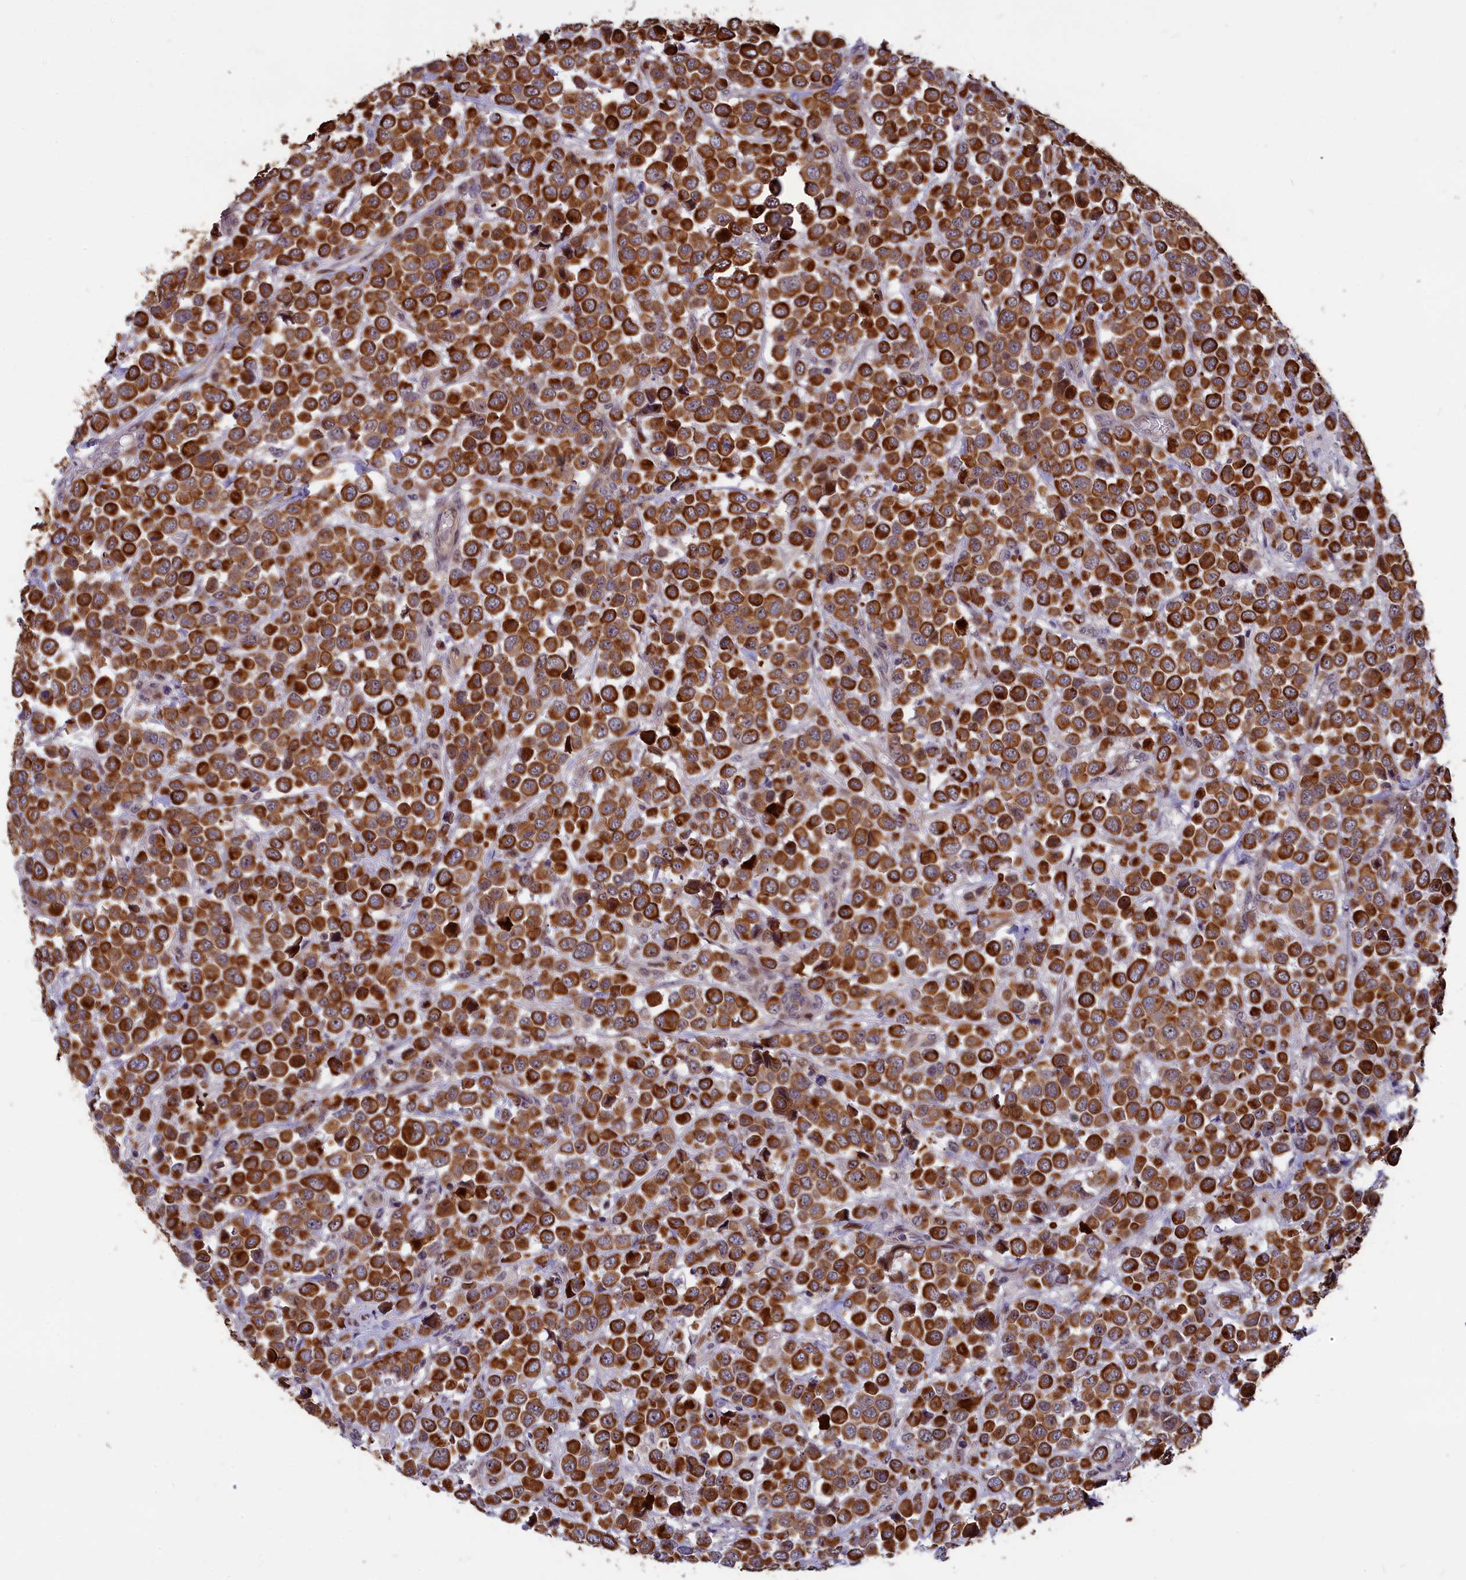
{"staining": {"intensity": "strong", "quantity": ">75%", "location": "cytoplasmic/membranous"}, "tissue": "breast cancer", "cell_type": "Tumor cells", "image_type": "cancer", "snomed": [{"axis": "morphology", "description": "Duct carcinoma"}, {"axis": "topography", "description": "Breast"}], "caption": "Tumor cells exhibit high levels of strong cytoplasmic/membranous positivity in about >75% of cells in human breast cancer (infiltrating ductal carcinoma).", "gene": "ANKRD34B", "patient": {"sex": "female", "age": 61}}